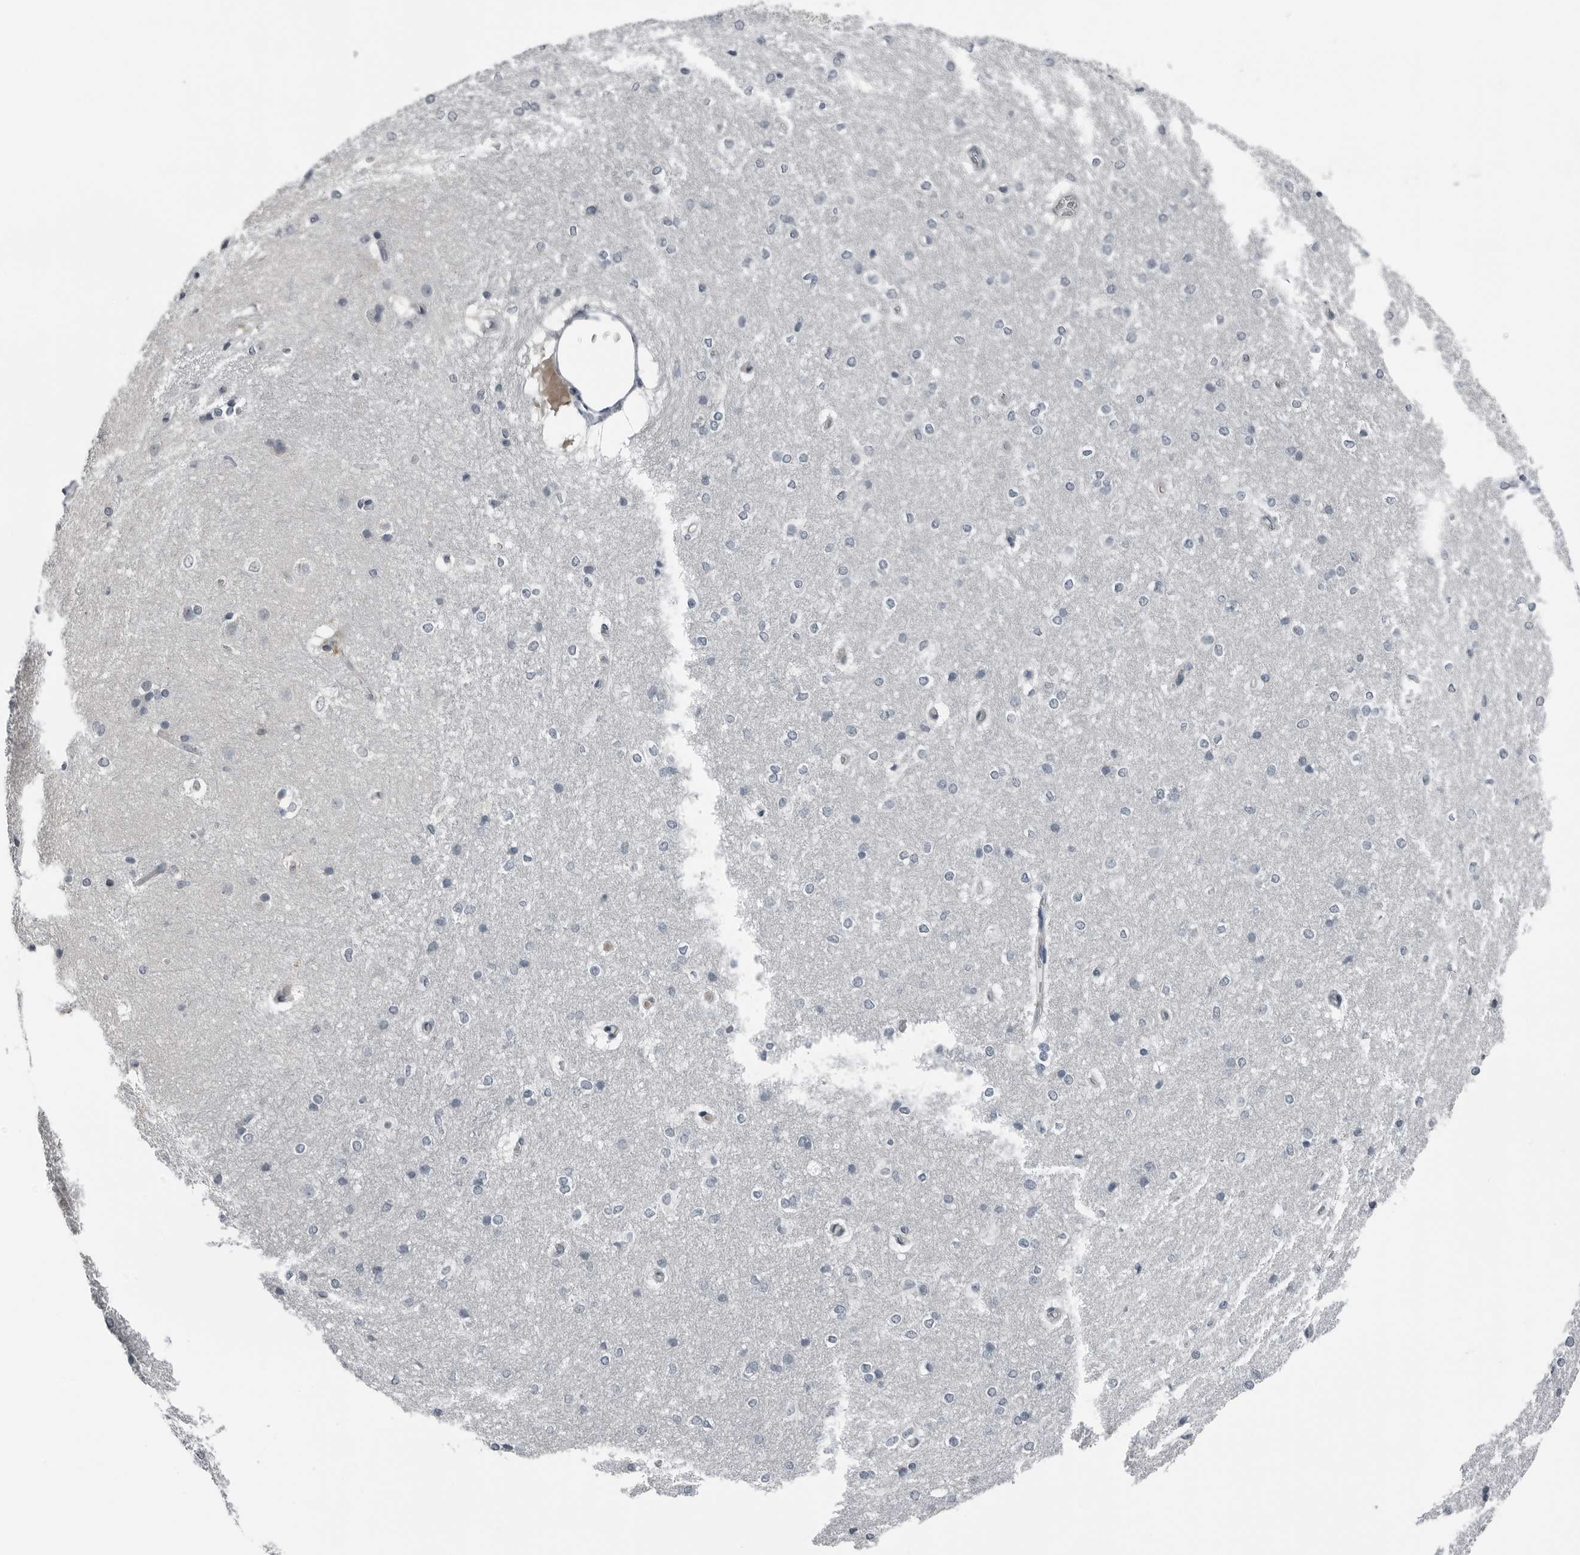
{"staining": {"intensity": "weak", "quantity": "<25%", "location": "cytoplasmic/membranous"}, "tissue": "caudate", "cell_type": "Glial cells", "image_type": "normal", "snomed": [{"axis": "morphology", "description": "Normal tissue, NOS"}, {"axis": "topography", "description": "Lateral ventricle wall"}], "caption": "This image is of benign caudate stained with immunohistochemistry to label a protein in brown with the nuclei are counter-stained blue. There is no staining in glial cells.", "gene": "SPINK1", "patient": {"sex": "female", "age": 19}}